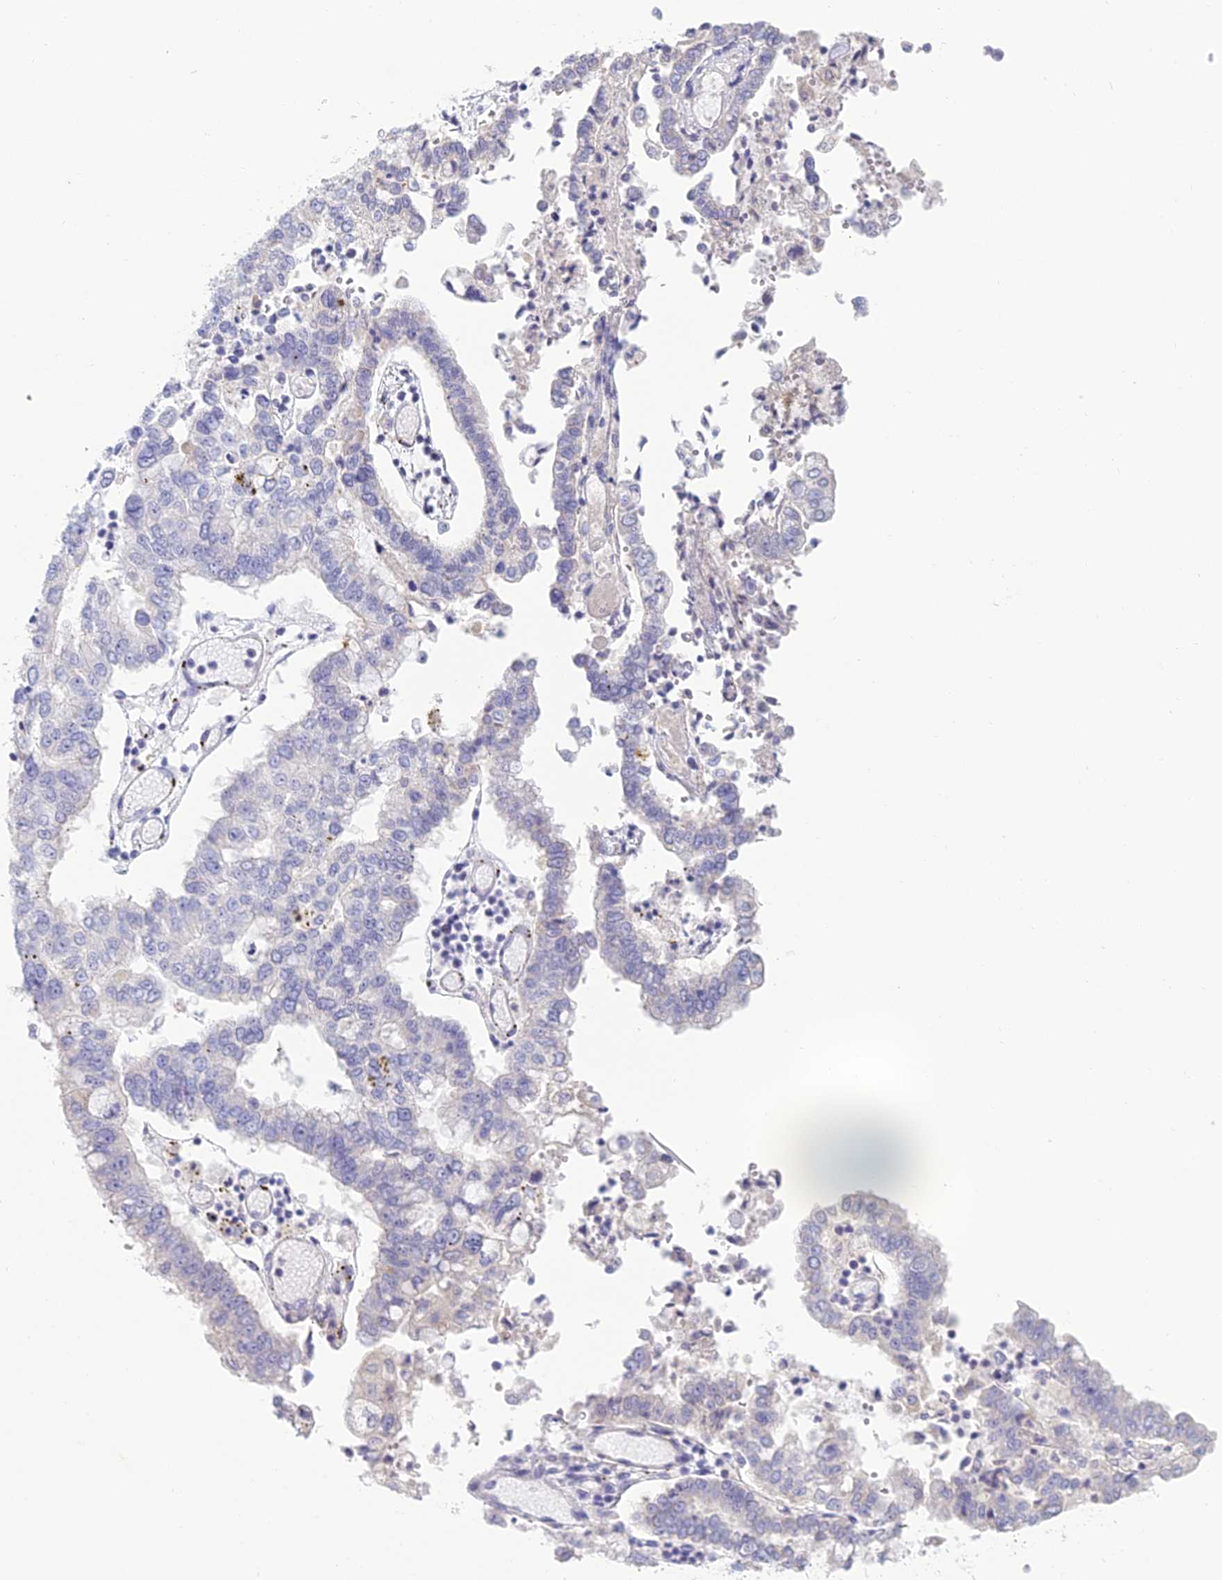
{"staining": {"intensity": "negative", "quantity": "none", "location": "none"}, "tissue": "stomach cancer", "cell_type": "Tumor cells", "image_type": "cancer", "snomed": [{"axis": "morphology", "description": "Adenocarcinoma, NOS"}, {"axis": "topography", "description": "Stomach"}], "caption": "Immunohistochemical staining of stomach cancer (adenocarcinoma) displays no significant positivity in tumor cells.", "gene": "MUC13", "patient": {"sex": "male", "age": 76}}